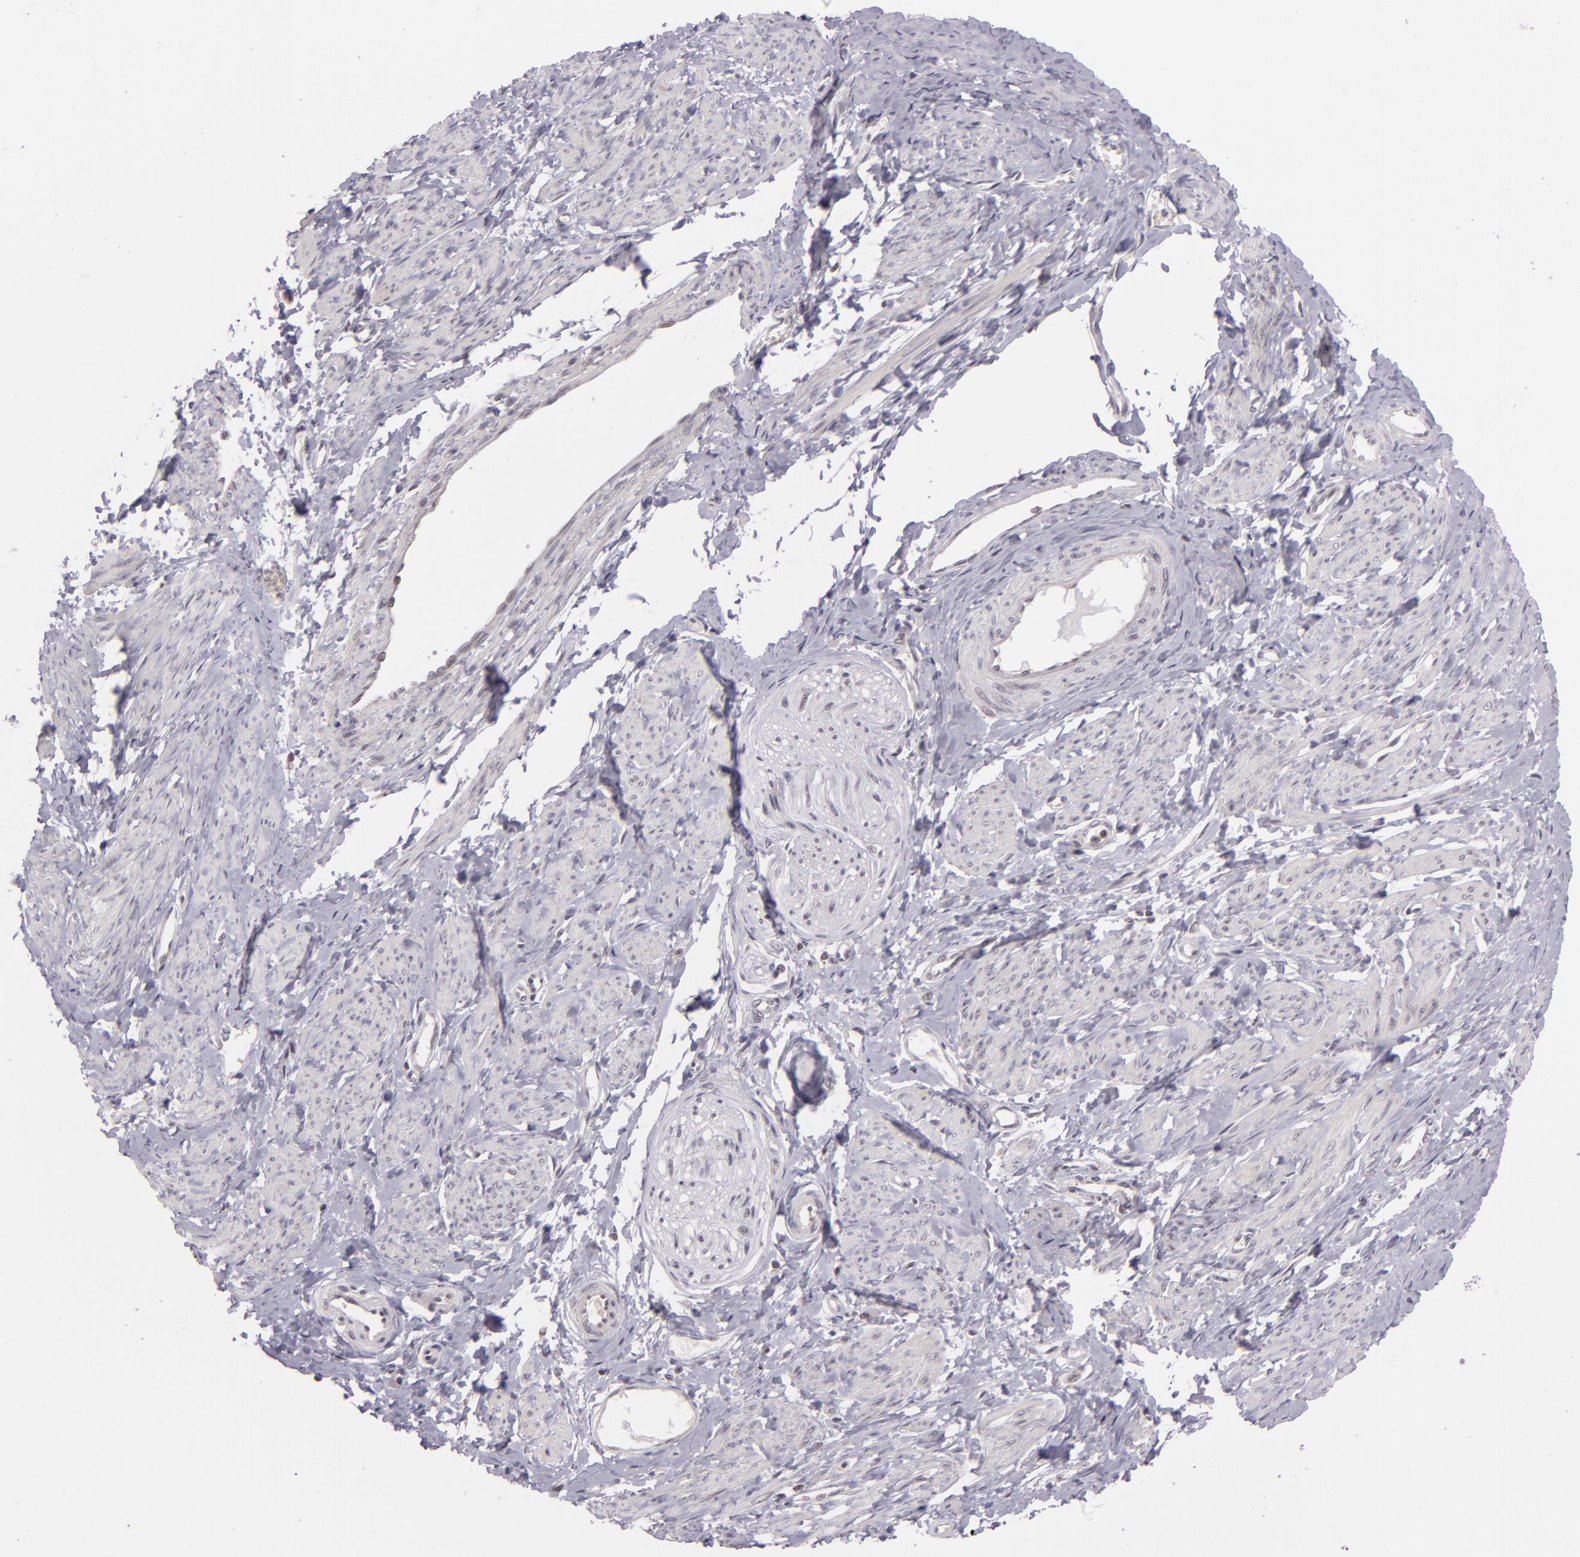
{"staining": {"intensity": "negative", "quantity": "none", "location": "none"}, "tissue": "smooth muscle", "cell_type": "Smooth muscle cells", "image_type": "normal", "snomed": [{"axis": "morphology", "description": "Normal tissue, NOS"}, {"axis": "topography", "description": "Smooth muscle"}, {"axis": "topography", "description": "Uterus"}], "caption": "High power microscopy photomicrograph of an immunohistochemistry photomicrograph of unremarkable smooth muscle, revealing no significant staining in smooth muscle cells. (Immunohistochemistry, brightfield microscopy, high magnification).", "gene": "AKAP6", "patient": {"sex": "female", "age": 39}}